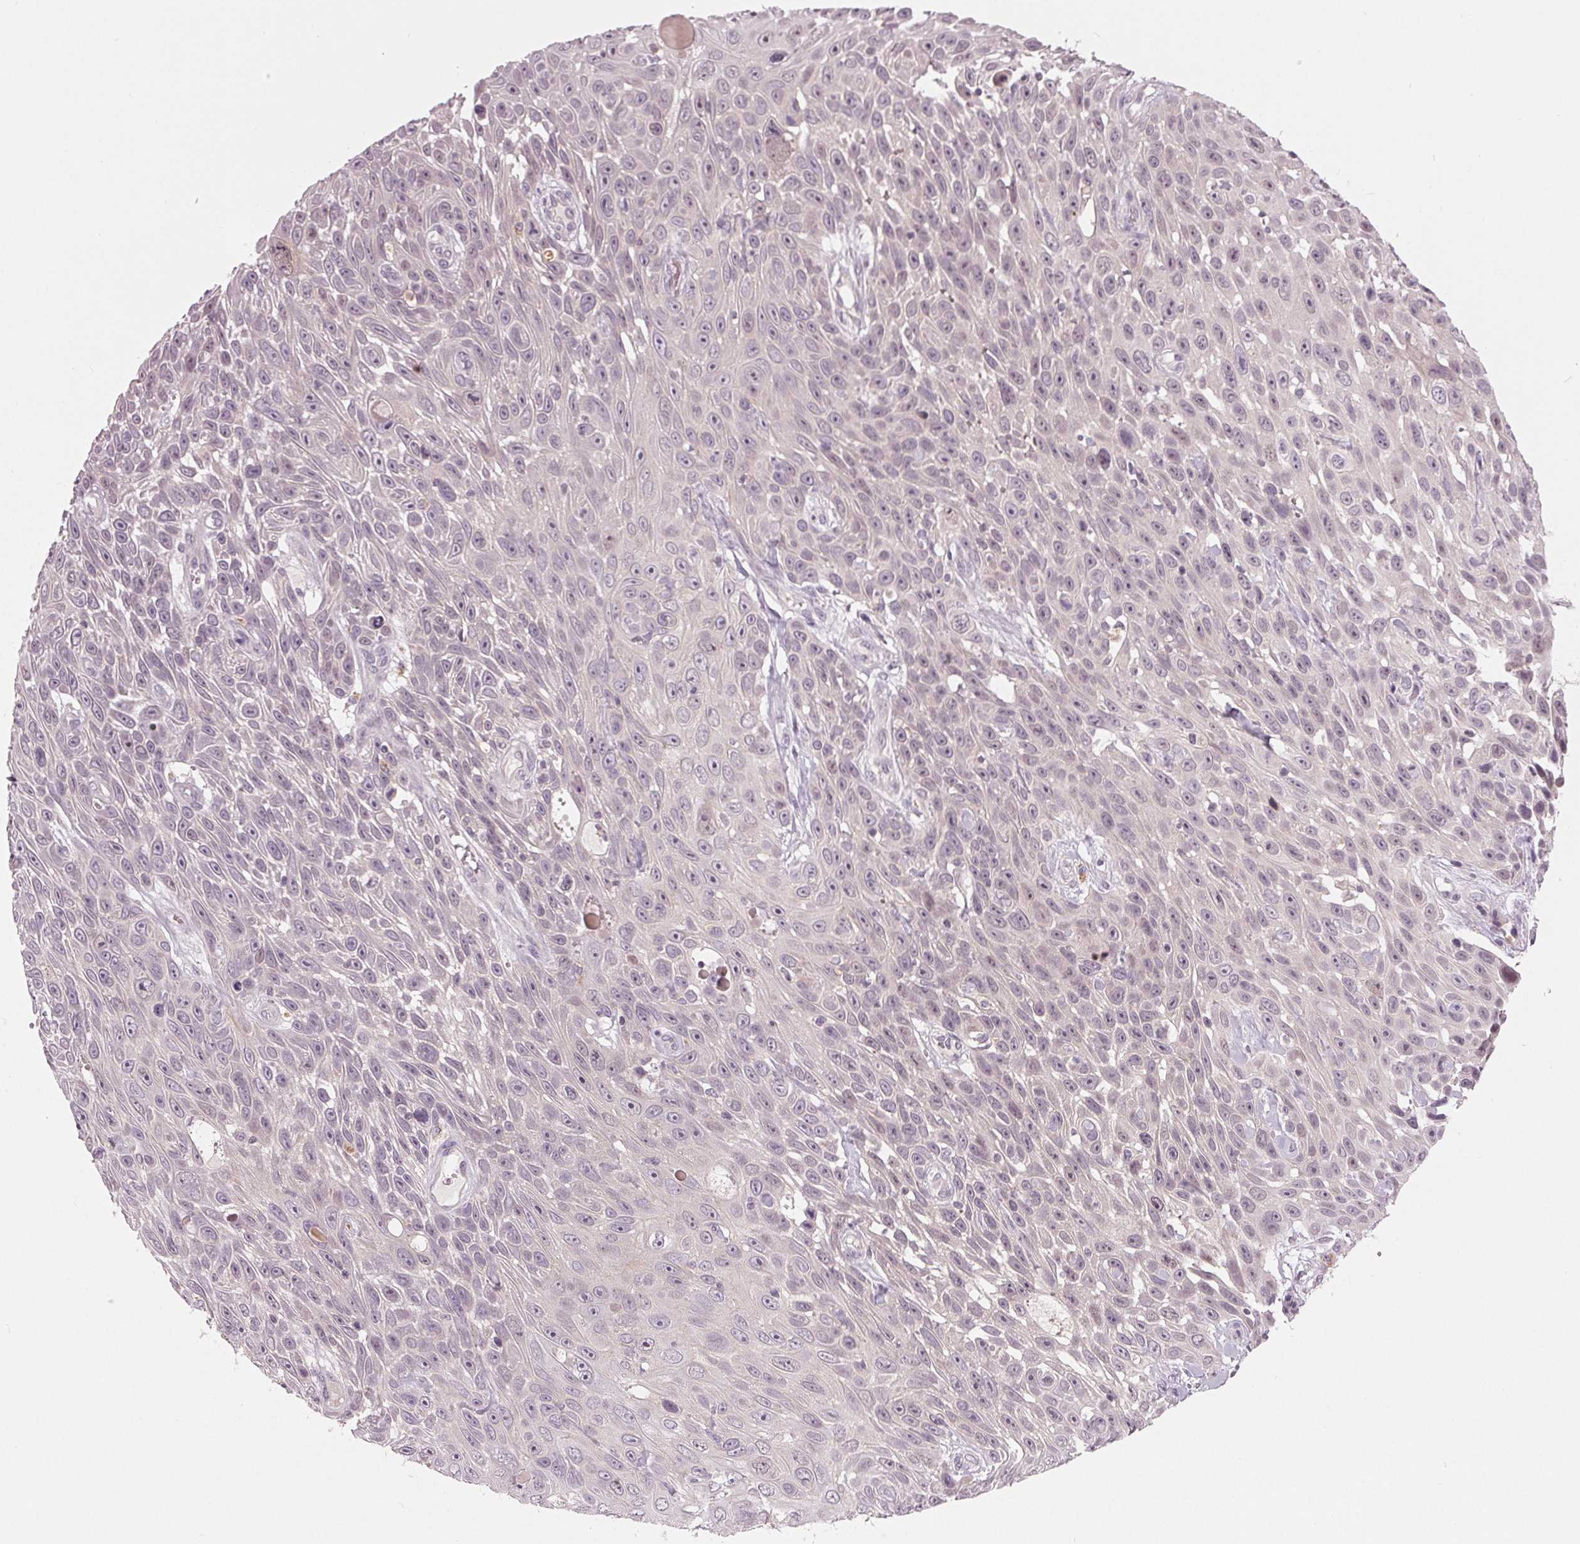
{"staining": {"intensity": "negative", "quantity": "none", "location": "none"}, "tissue": "skin cancer", "cell_type": "Tumor cells", "image_type": "cancer", "snomed": [{"axis": "morphology", "description": "Squamous cell carcinoma, NOS"}, {"axis": "topography", "description": "Skin"}], "caption": "Micrograph shows no significant protein staining in tumor cells of squamous cell carcinoma (skin).", "gene": "ZNF605", "patient": {"sex": "male", "age": 82}}